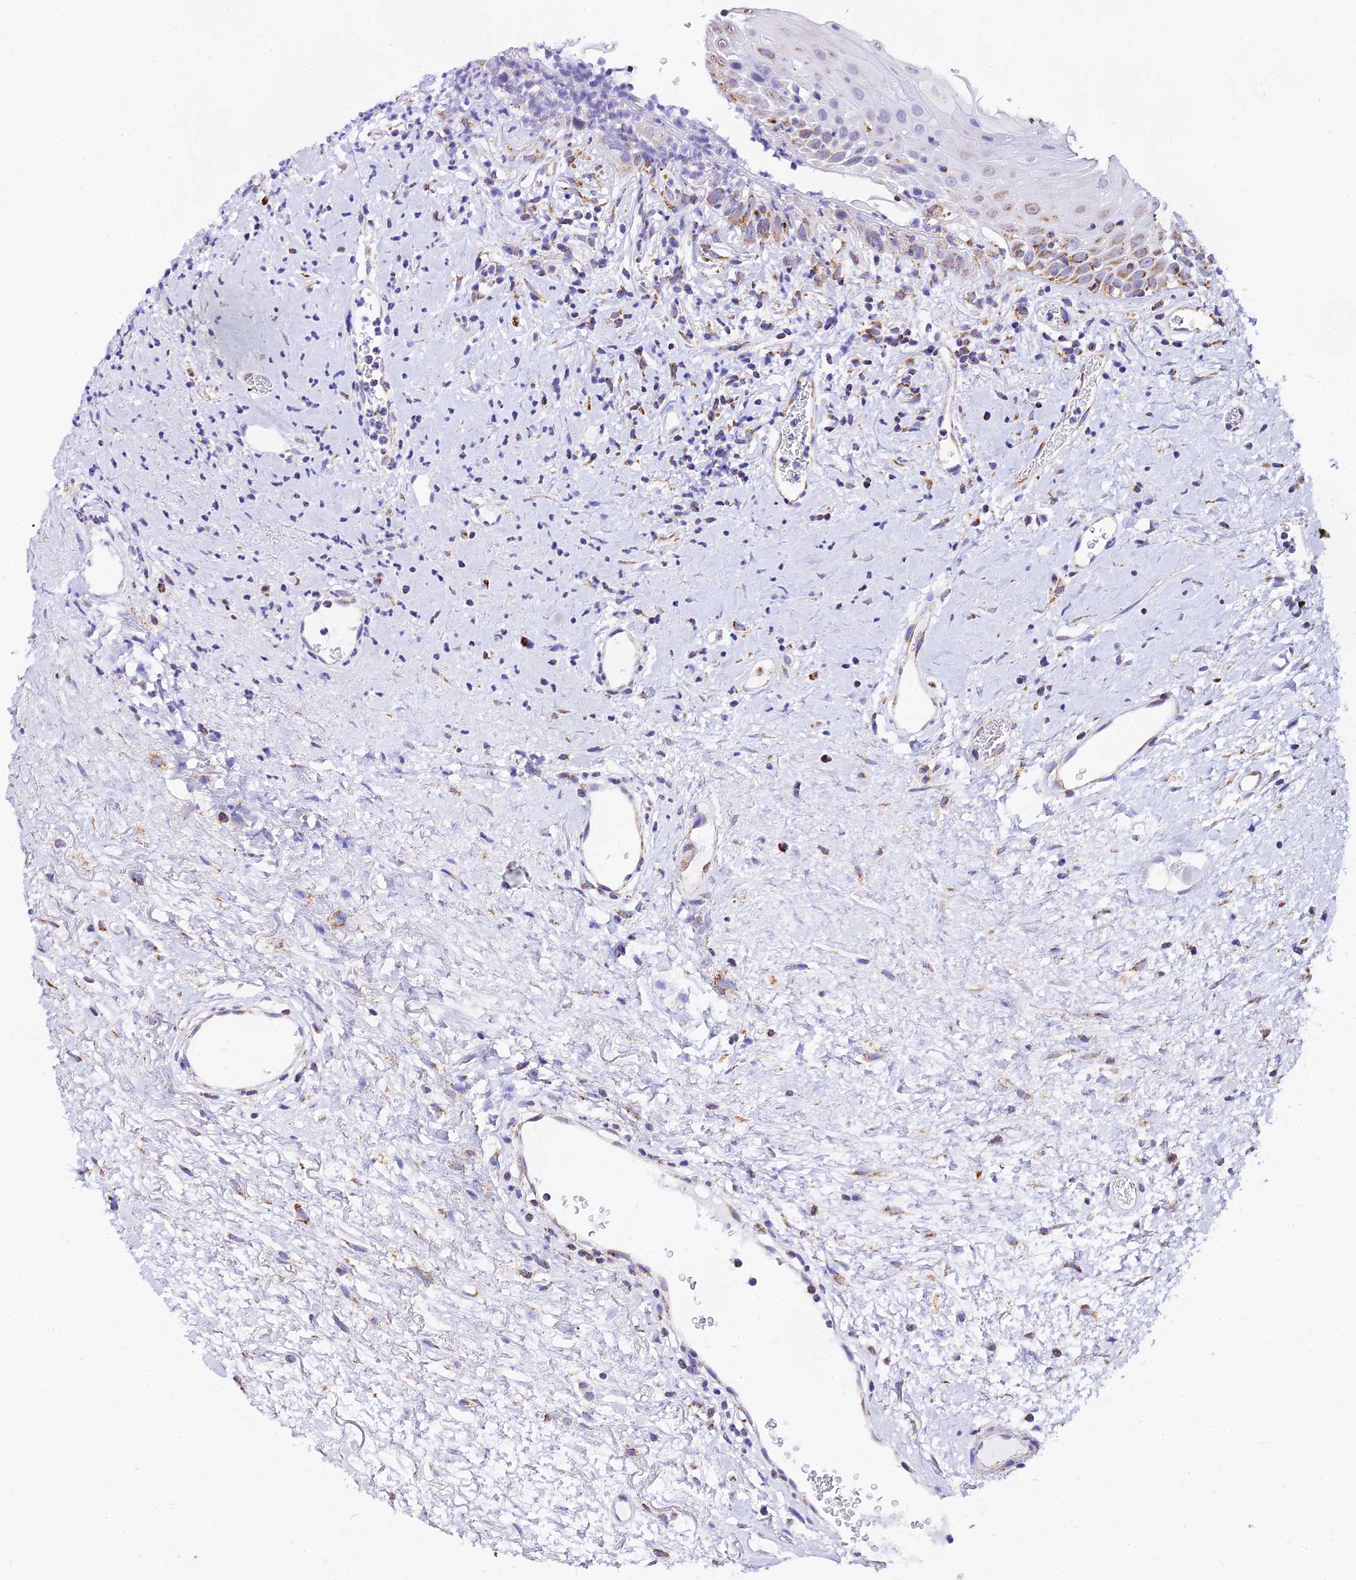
{"staining": {"intensity": "moderate", "quantity": "25%-75%", "location": "cytoplasmic/membranous"}, "tissue": "oral mucosa", "cell_type": "Squamous epithelial cells", "image_type": "normal", "snomed": [{"axis": "morphology", "description": "Normal tissue, NOS"}, {"axis": "topography", "description": "Oral tissue"}], "caption": "Oral mucosa stained for a protein (brown) reveals moderate cytoplasmic/membranous positive positivity in approximately 25%-75% of squamous epithelial cells.", "gene": "ATP5PD", "patient": {"sex": "female", "age": 76}}